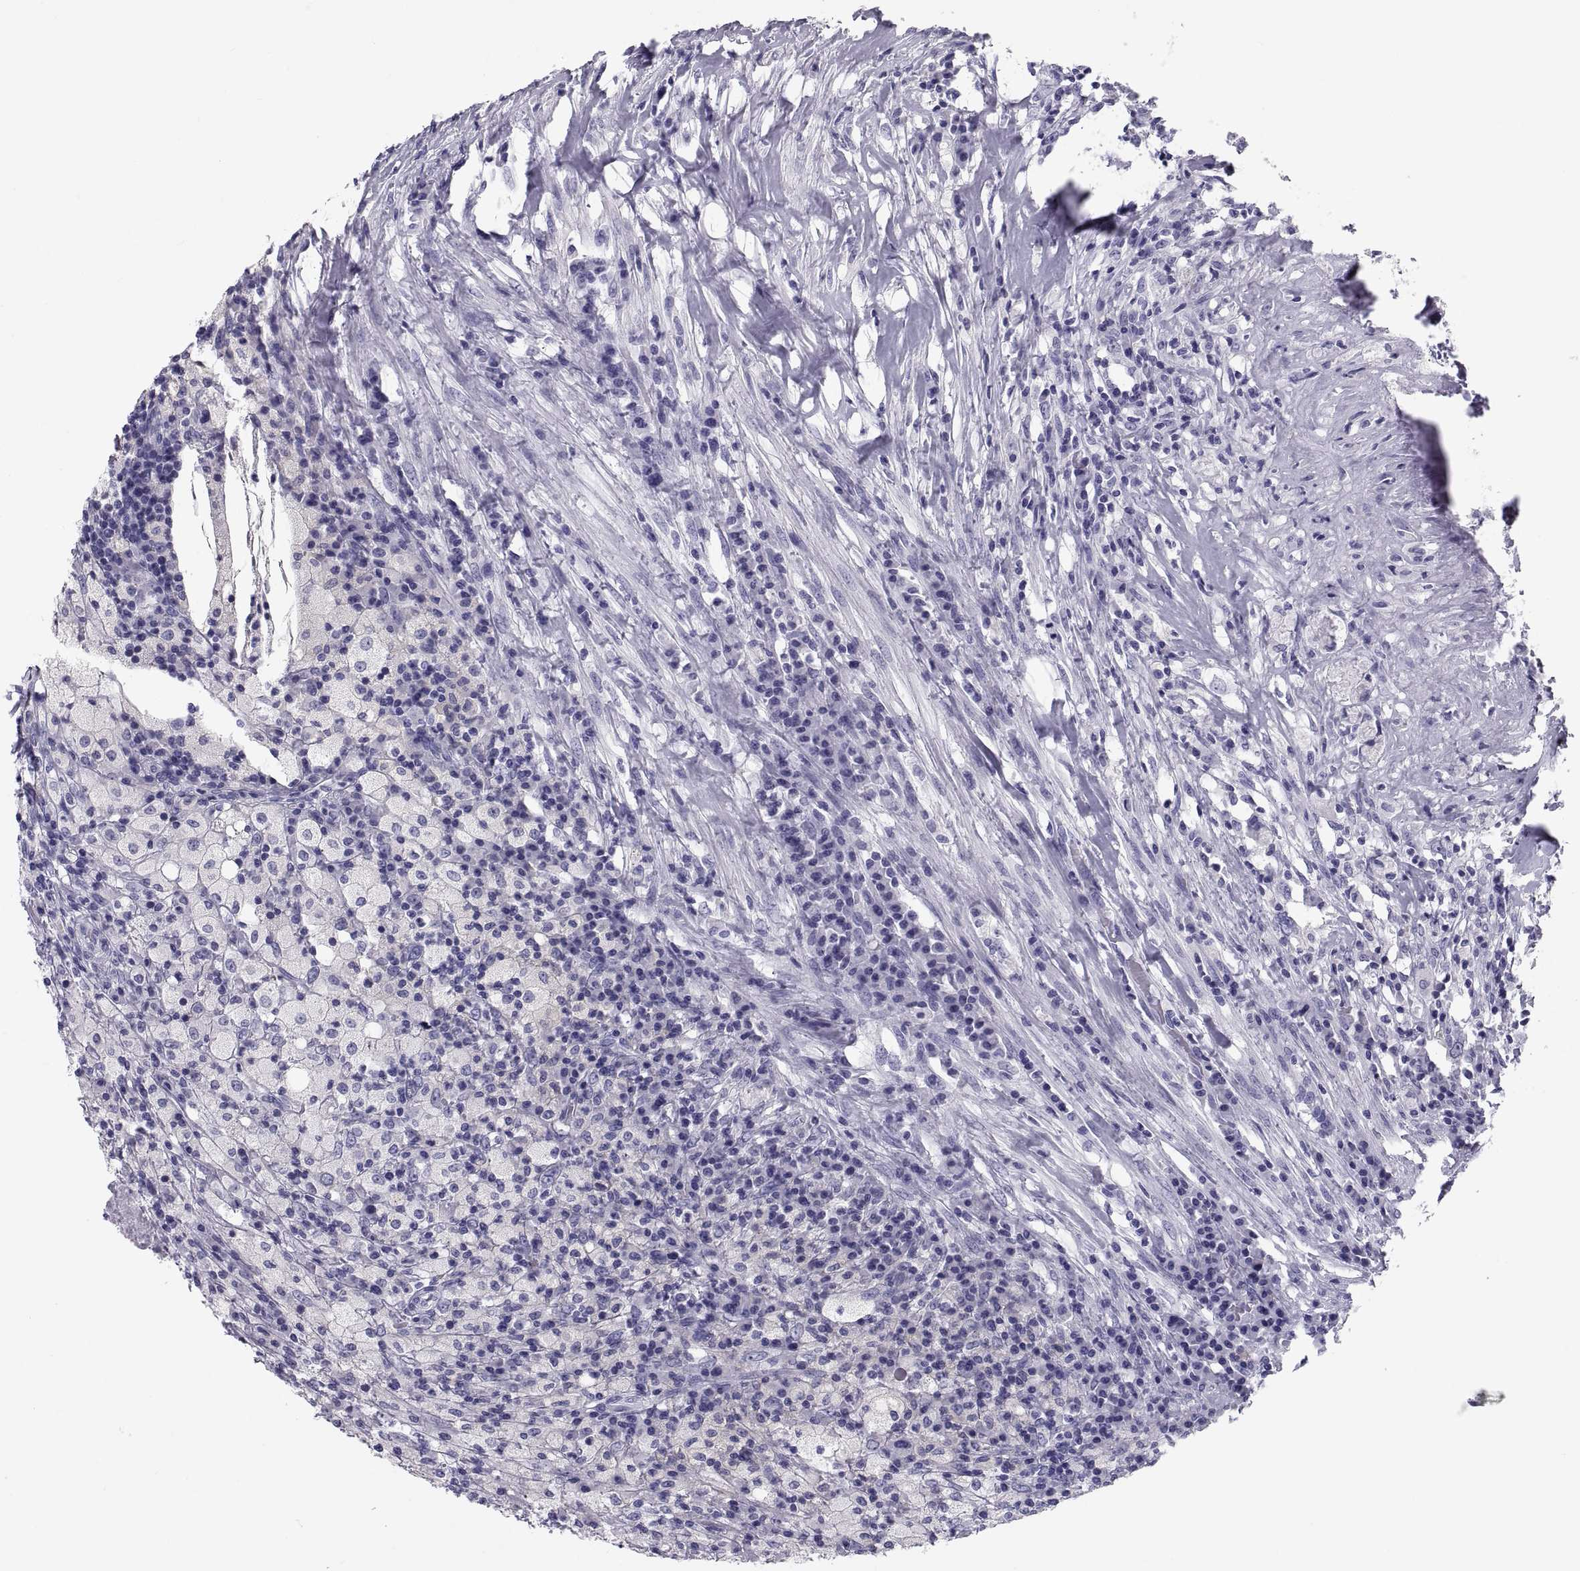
{"staining": {"intensity": "negative", "quantity": "none", "location": "none"}, "tissue": "testis cancer", "cell_type": "Tumor cells", "image_type": "cancer", "snomed": [{"axis": "morphology", "description": "Necrosis, NOS"}, {"axis": "morphology", "description": "Carcinoma, Embryonal, NOS"}, {"axis": "topography", "description": "Testis"}], "caption": "Protein analysis of testis cancer (embryonal carcinoma) shows no significant positivity in tumor cells. Brightfield microscopy of immunohistochemistry stained with DAB (brown) and hematoxylin (blue), captured at high magnification.", "gene": "DEFB129", "patient": {"sex": "male", "age": 19}}